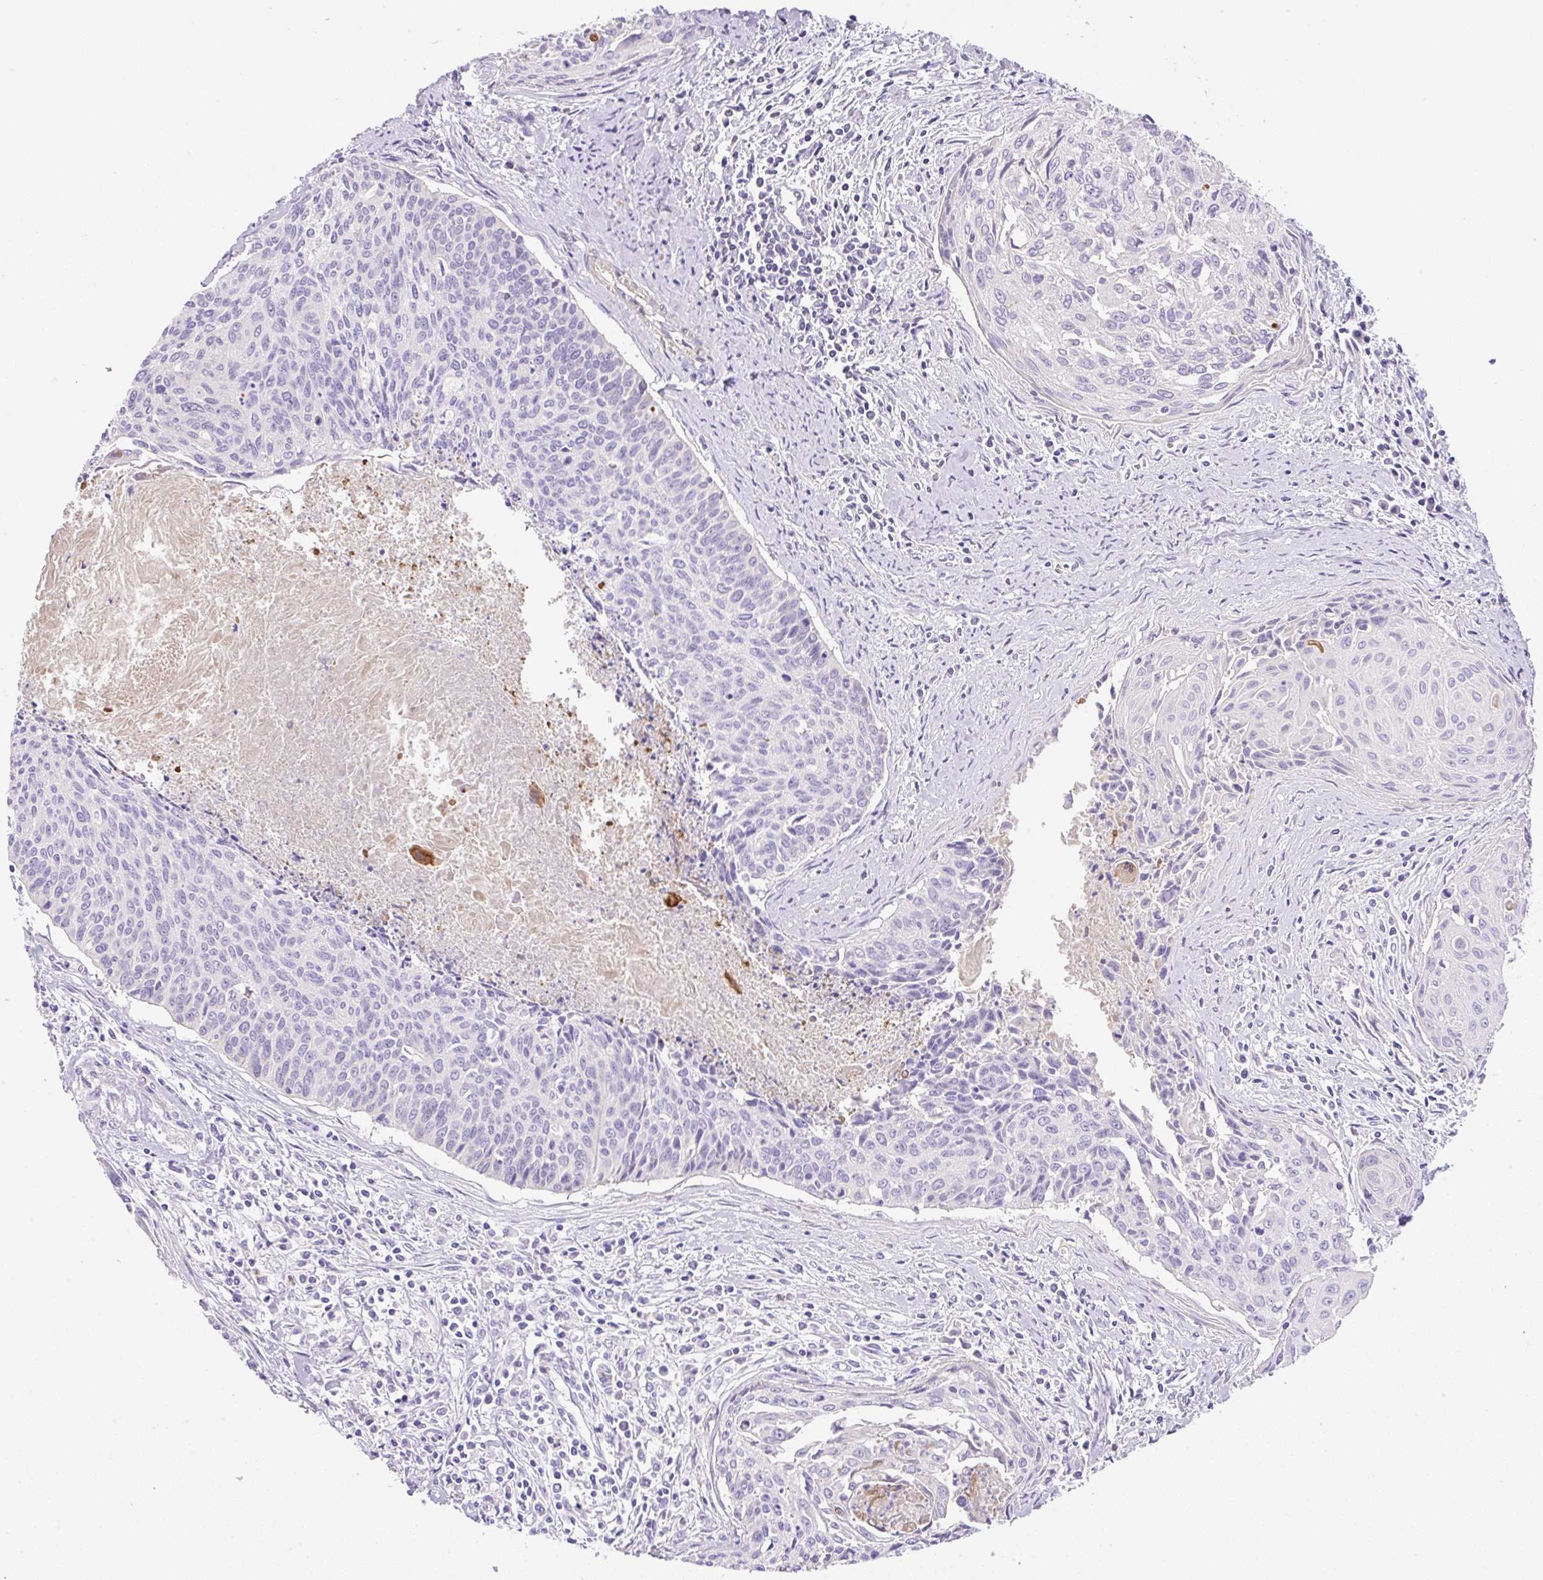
{"staining": {"intensity": "negative", "quantity": "none", "location": "none"}, "tissue": "cervical cancer", "cell_type": "Tumor cells", "image_type": "cancer", "snomed": [{"axis": "morphology", "description": "Squamous cell carcinoma, NOS"}, {"axis": "topography", "description": "Cervix"}], "caption": "Human cervical squamous cell carcinoma stained for a protein using immunohistochemistry (IHC) reveals no expression in tumor cells.", "gene": "TDRD15", "patient": {"sex": "female", "age": 55}}